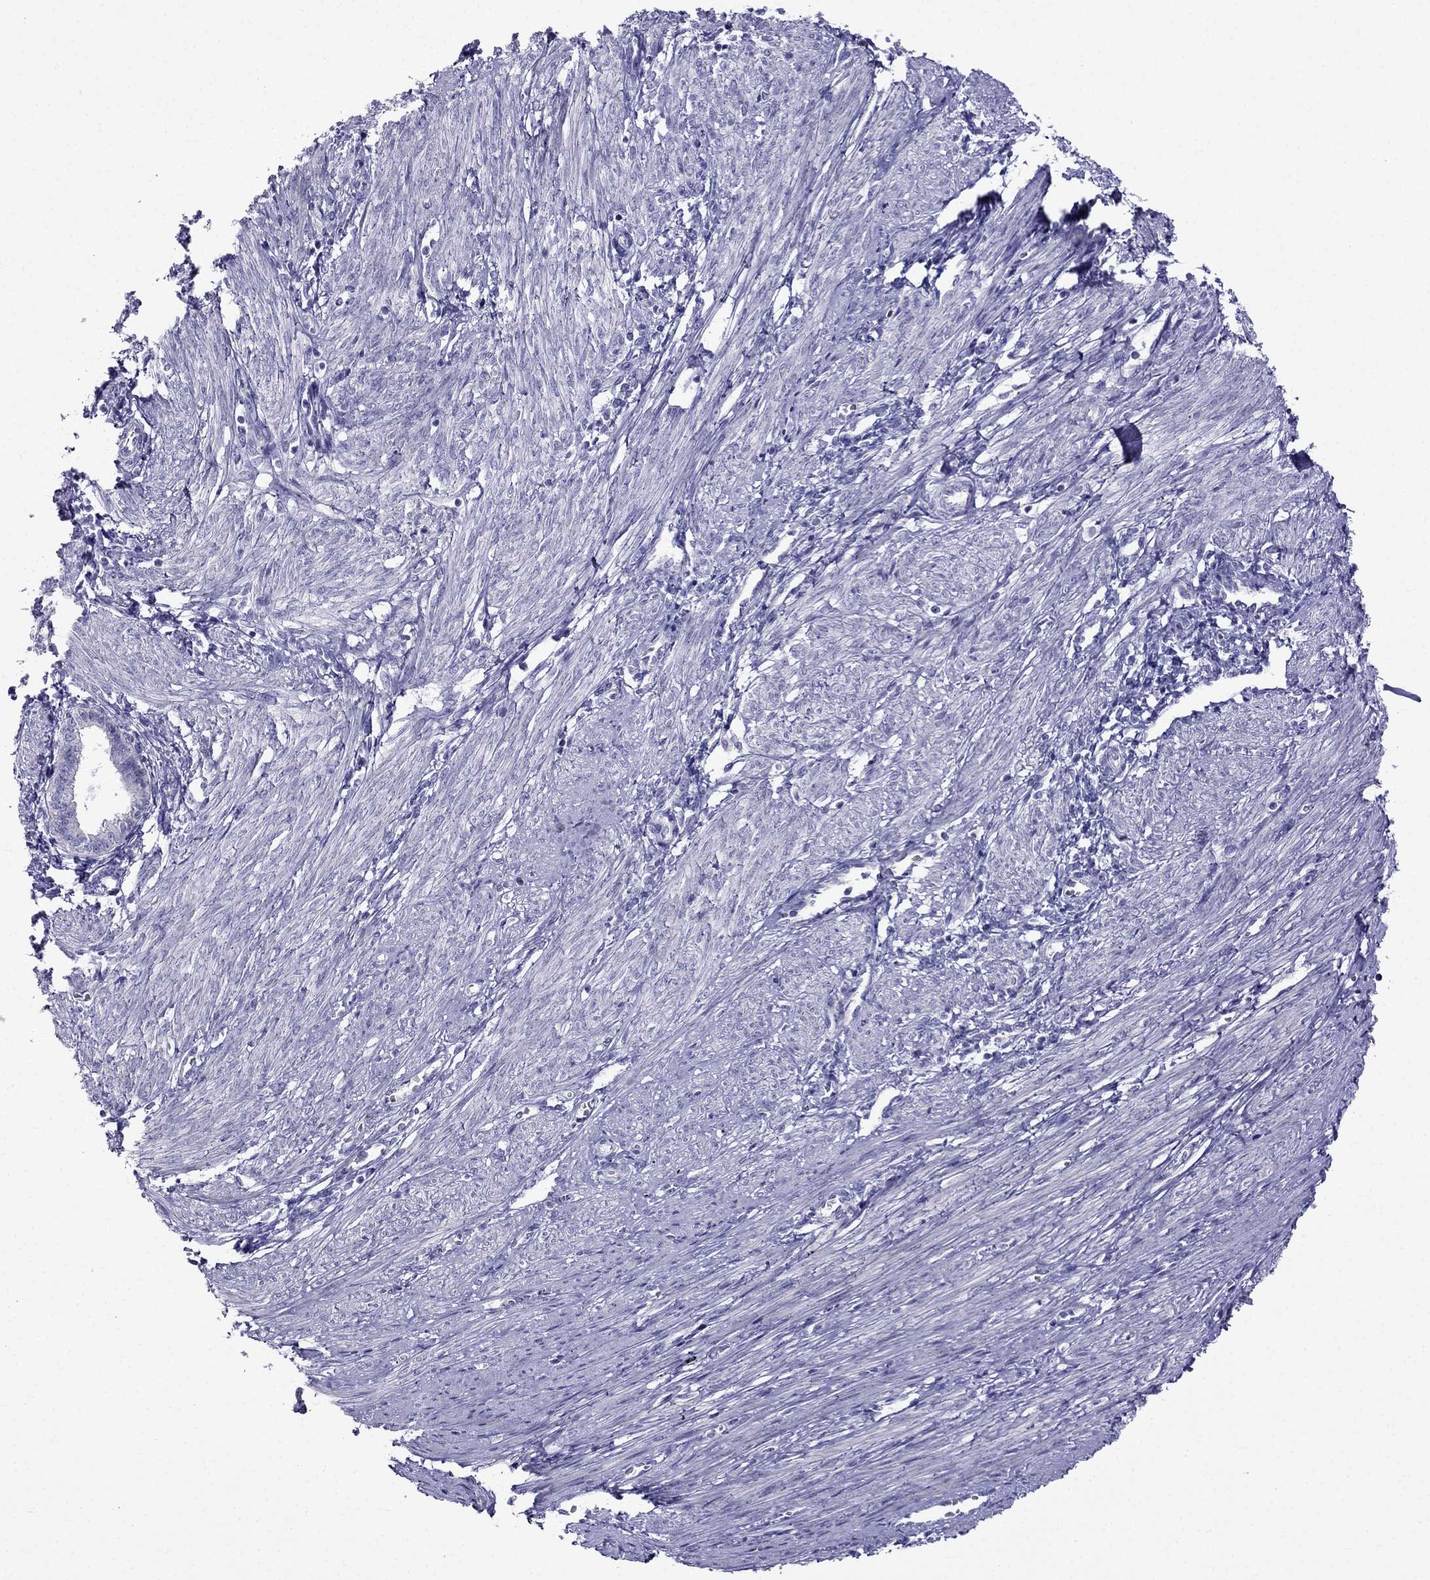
{"staining": {"intensity": "negative", "quantity": "none", "location": "none"}, "tissue": "endometrium", "cell_type": "Cells in endometrial stroma", "image_type": "normal", "snomed": [{"axis": "morphology", "description": "Normal tissue, NOS"}, {"axis": "topography", "description": "Endometrium"}], "caption": "High magnification brightfield microscopy of normal endometrium stained with DAB (3,3'-diaminobenzidine) (brown) and counterstained with hematoxylin (blue): cells in endometrial stroma show no significant staining. (Stains: DAB IHC with hematoxylin counter stain, Microscopy: brightfield microscopy at high magnification).", "gene": "PATE1", "patient": {"sex": "female", "age": 37}}